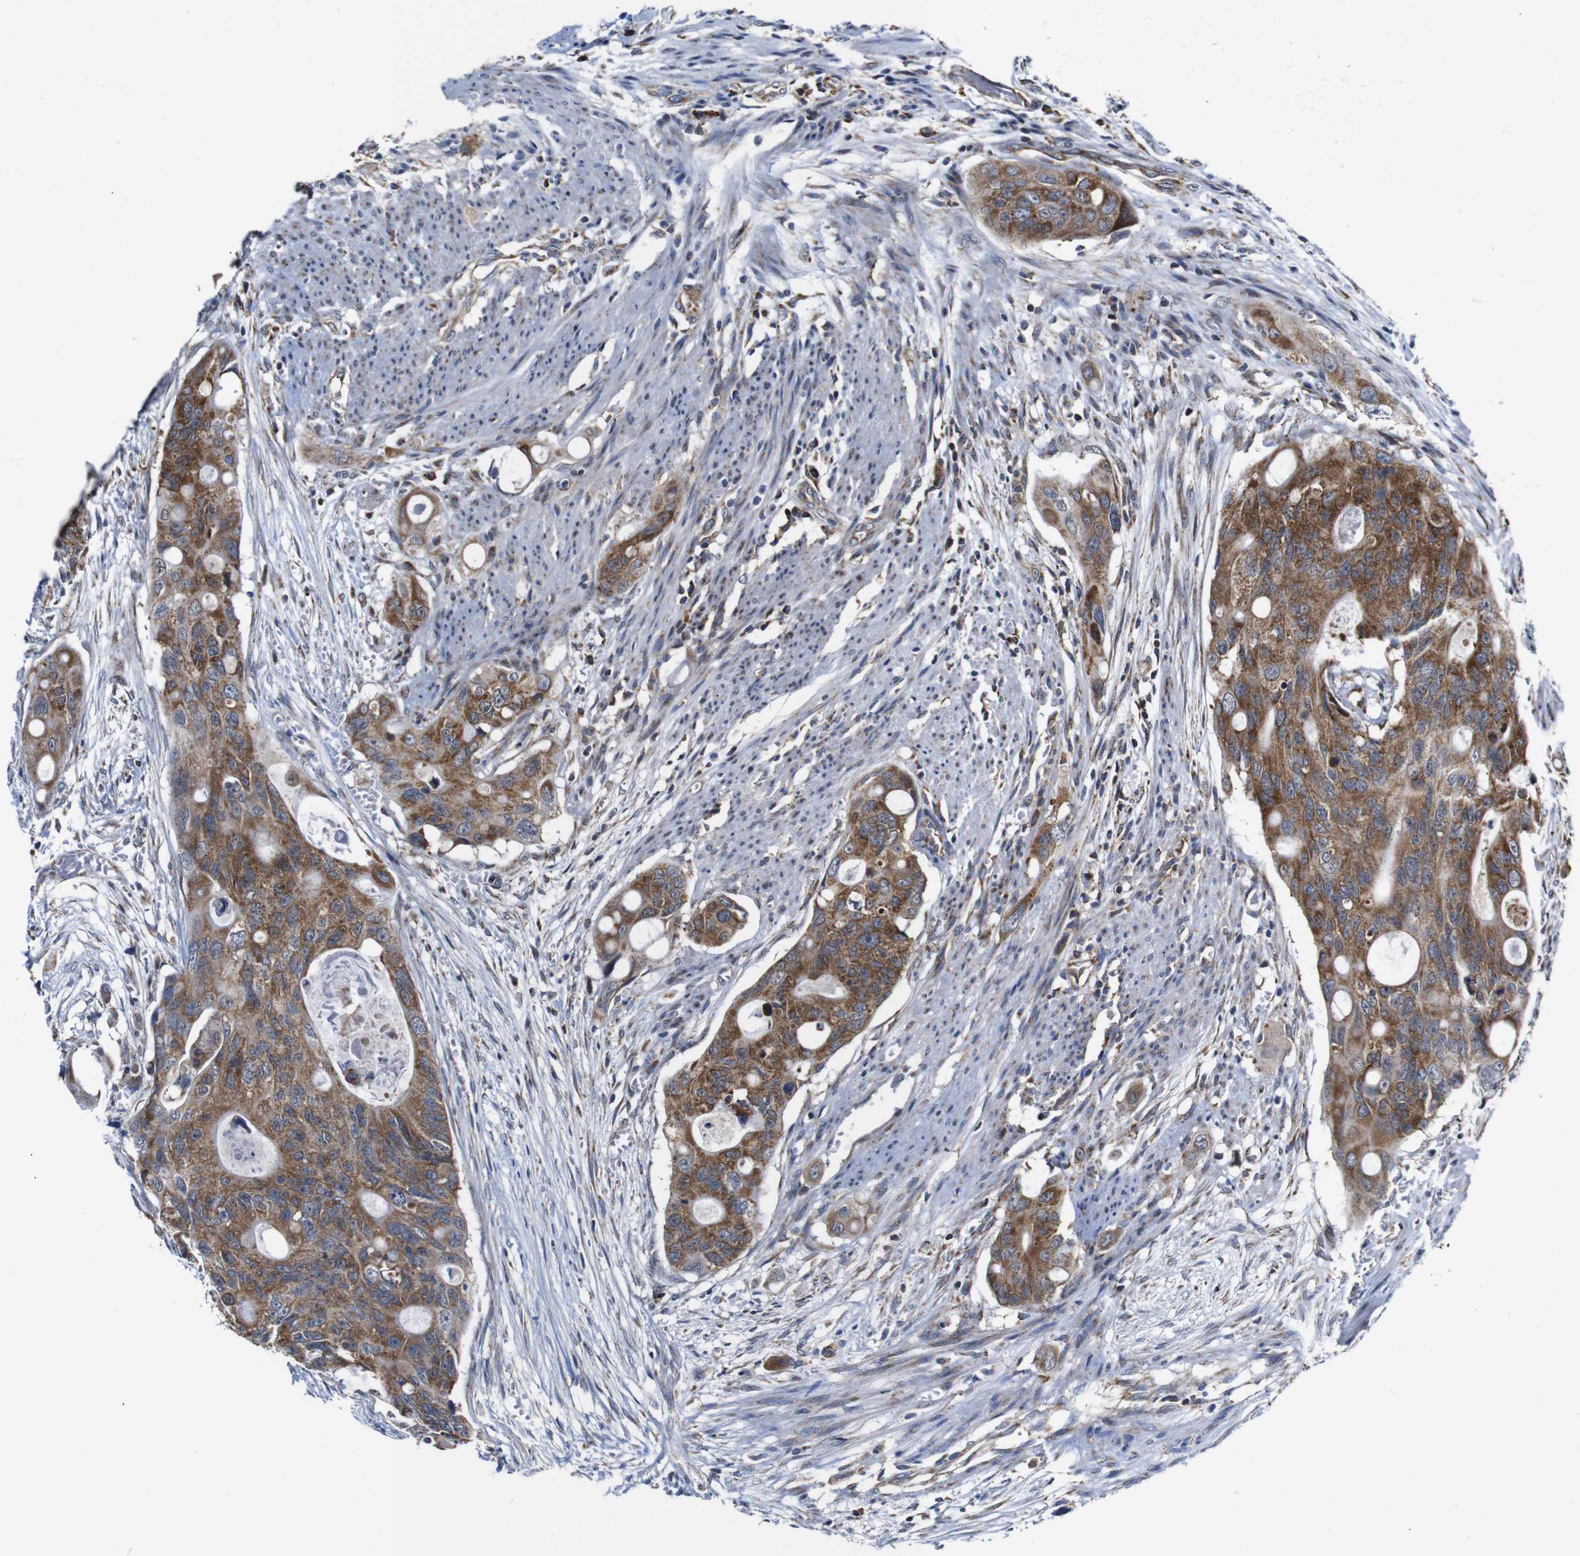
{"staining": {"intensity": "moderate", "quantity": ">75%", "location": "cytoplasmic/membranous"}, "tissue": "colorectal cancer", "cell_type": "Tumor cells", "image_type": "cancer", "snomed": [{"axis": "morphology", "description": "Adenocarcinoma, NOS"}, {"axis": "topography", "description": "Colon"}], "caption": "A photomicrograph showing moderate cytoplasmic/membranous expression in approximately >75% of tumor cells in colorectal cancer, as visualized by brown immunohistochemical staining.", "gene": "C17orf80", "patient": {"sex": "female", "age": 57}}